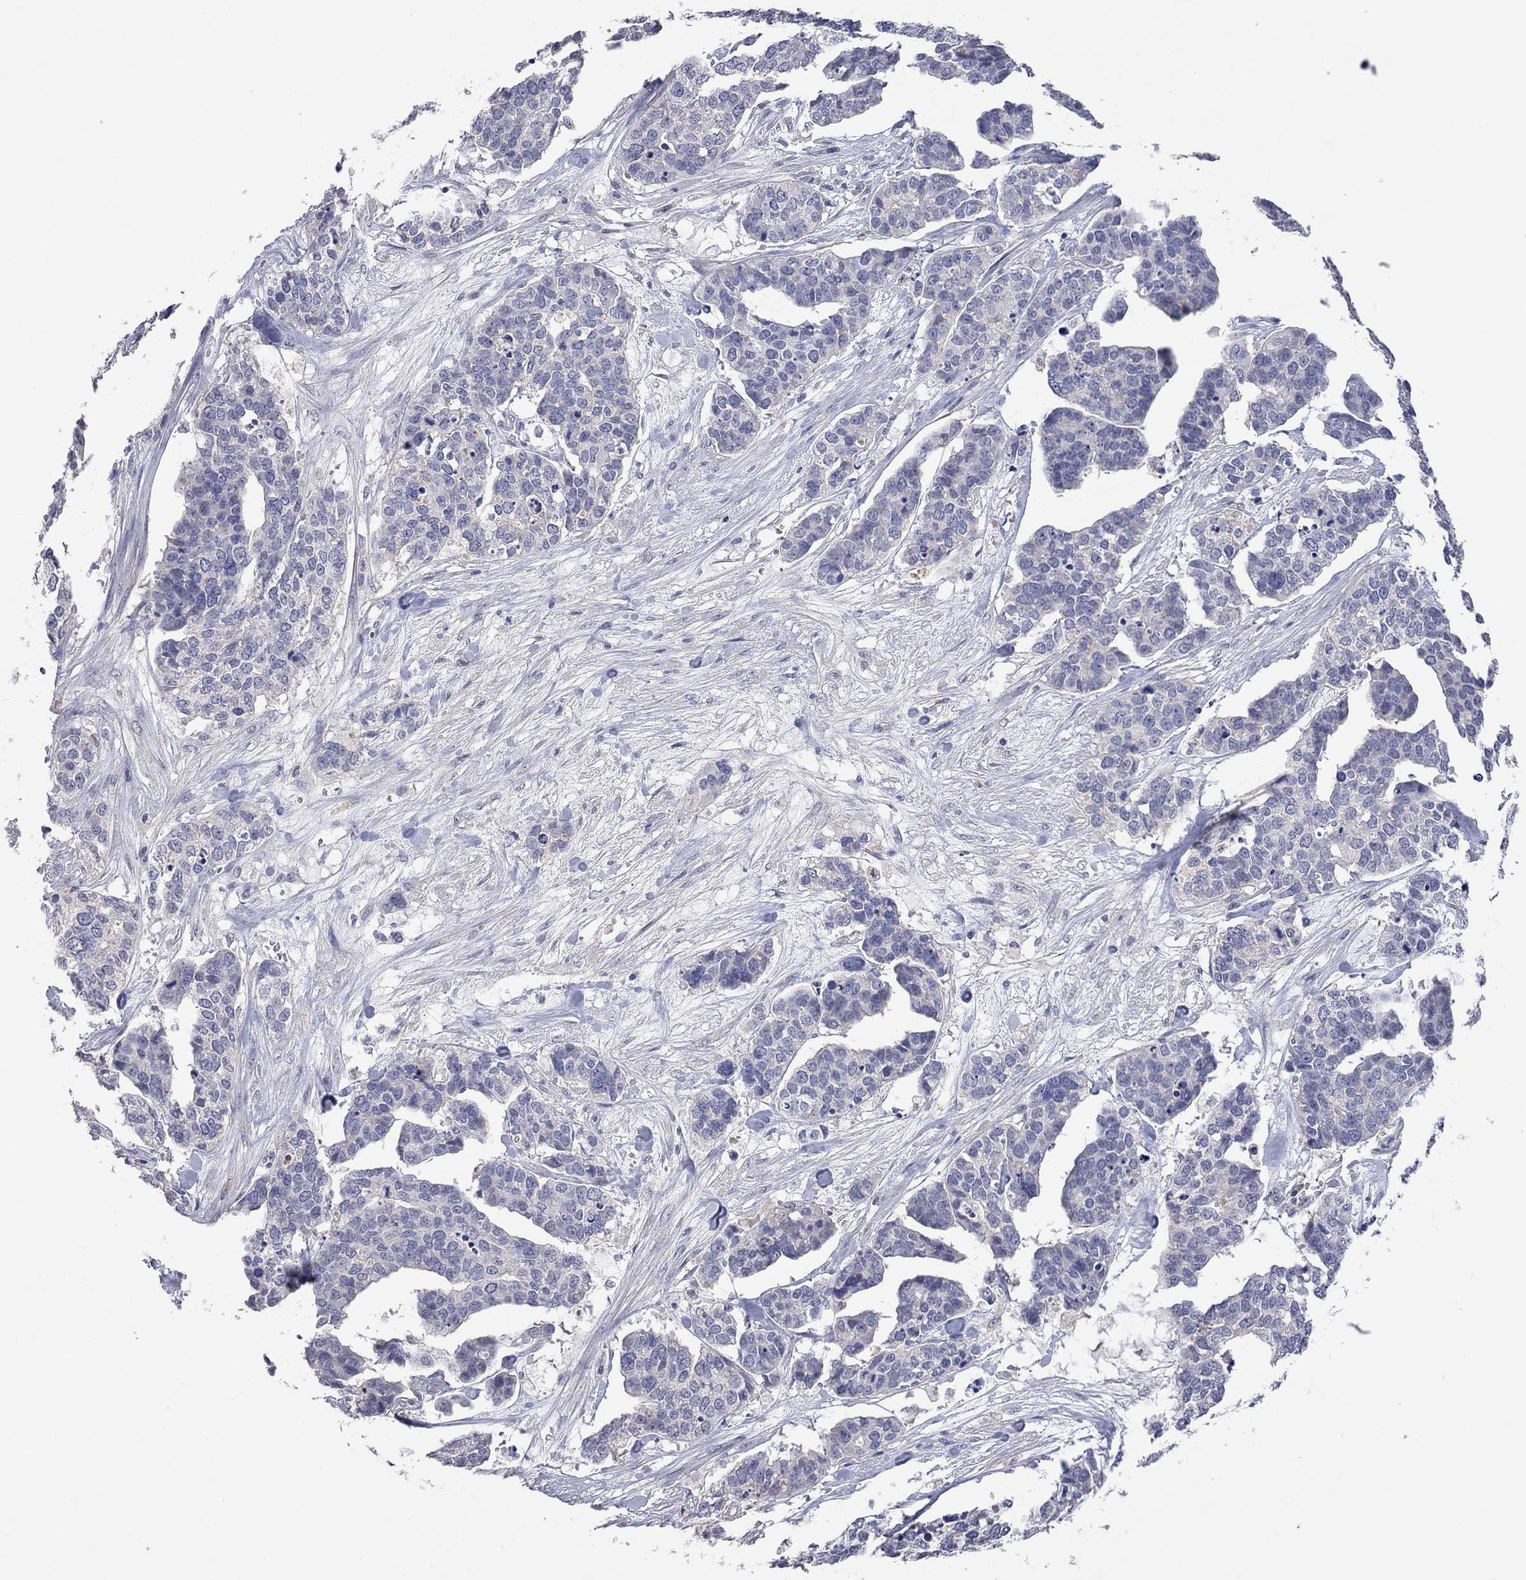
{"staining": {"intensity": "negative", "quantity": "none", "location": "none"}, "tissue": "ovarian cancer", "cell_type": "Tumor cells", "image_type": "cancer", "snomed": [{"axis": "morphology", "description": "Carcinoma, endometroid"}, {"axis": "topography", "description": "Ovary"}], "caption": "A high-resolution histopathology image shows immunohistochemistry staining of ovarian endometroid carcinoma, which displays no significant staining in tumor cells.", "gene": "MMP13", "patient": {"sex": "female", "age": 65}}